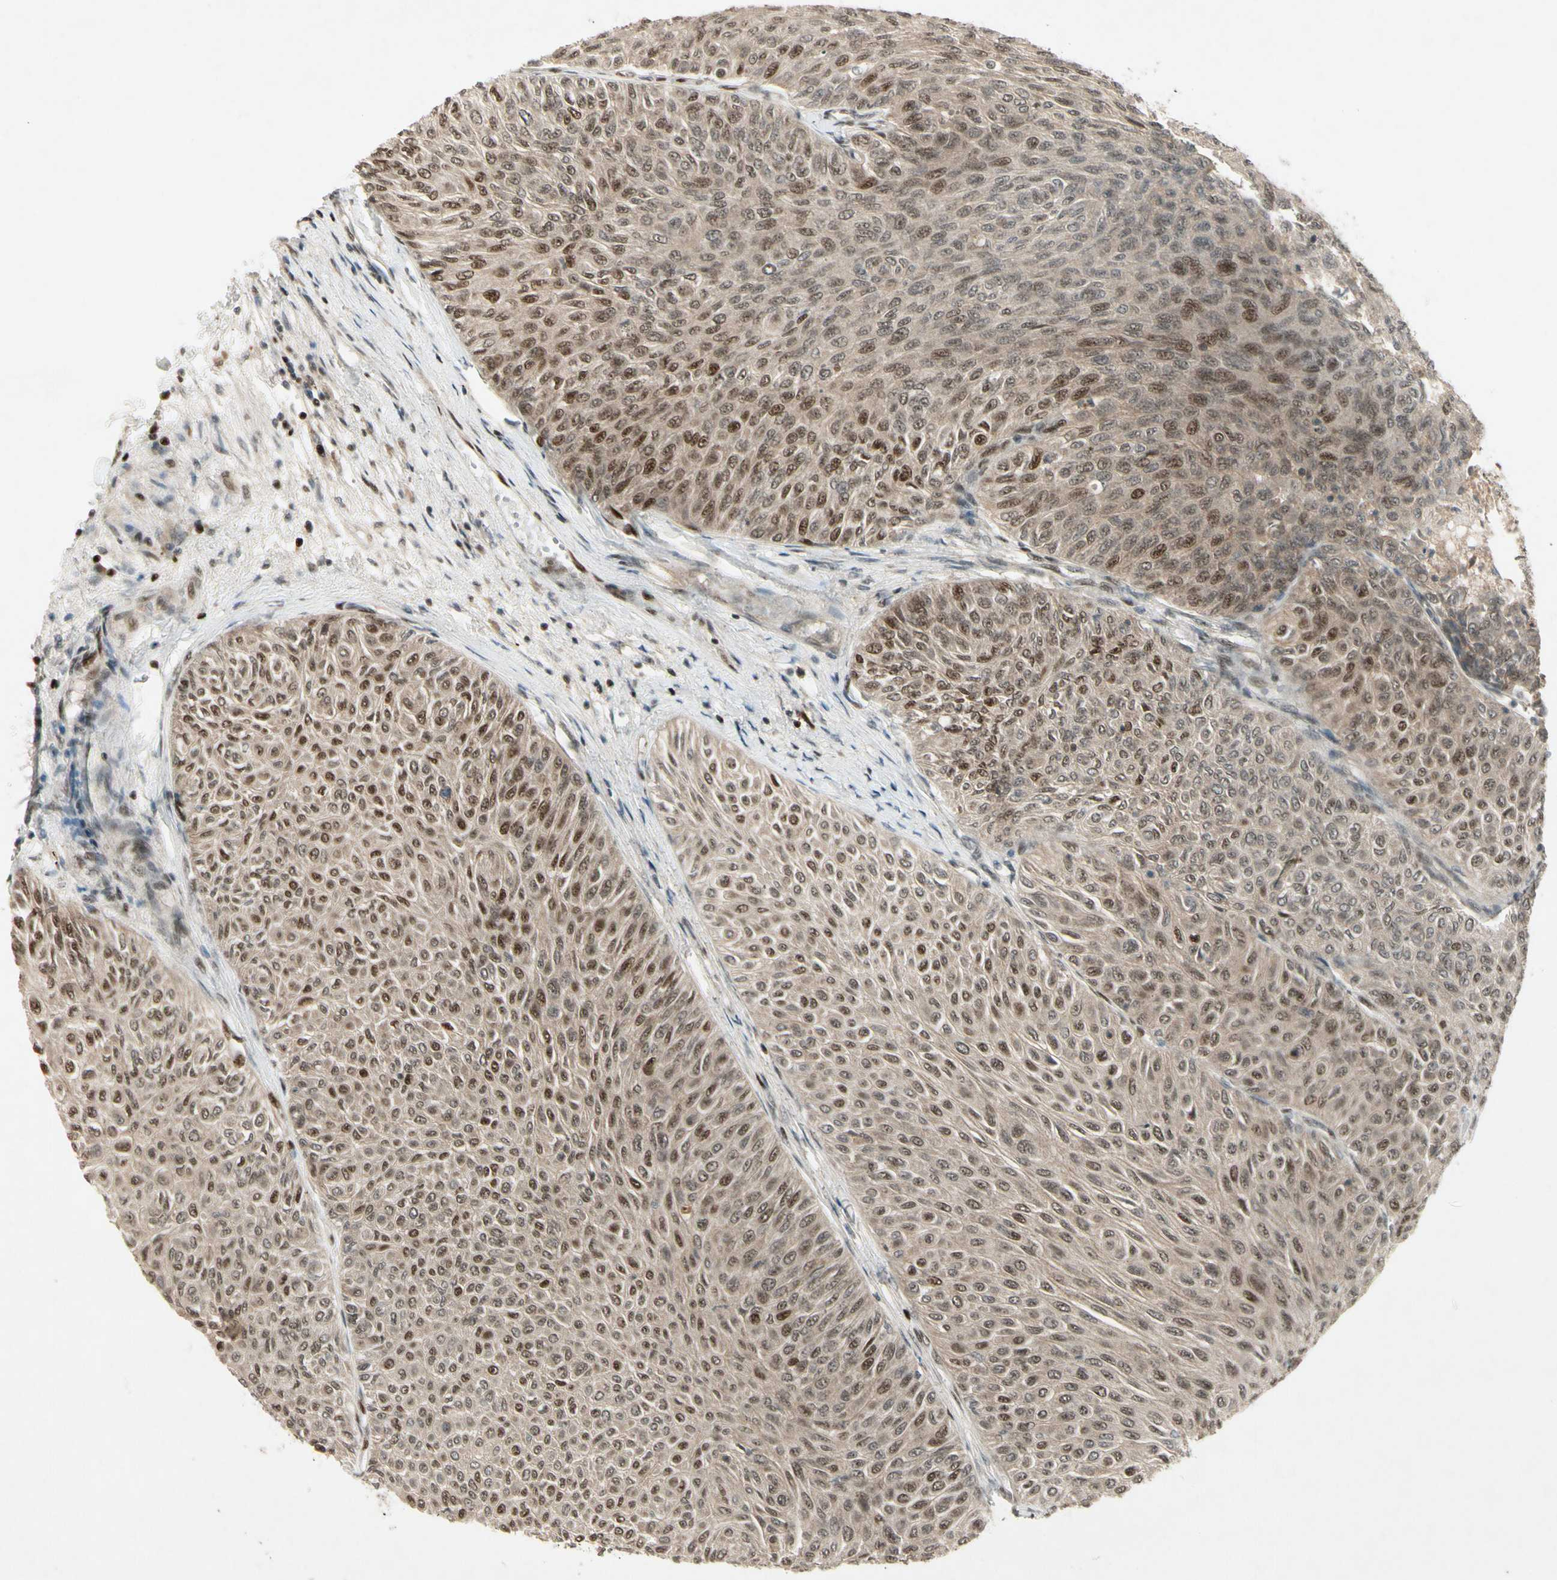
{"staining": {"intensity": "weak", "quantity": "25%-75%", "location": "nuclear"}, "tissue": "urothelial cancer", "cell_type": "Tumor cells", "image_type": "cancer", "snomed": [{"axis": "morphology", "description": "Urothelial carcinoma, Low grade"}, {"axis": "topography", "description": "Urinary bladder"}], "caption": "Urothelial cancer stained for a protein shows weak nuclear positivity in tumor cells.", "gene": "CDK11A", "patient": {"sex": "male", "age": 78}}